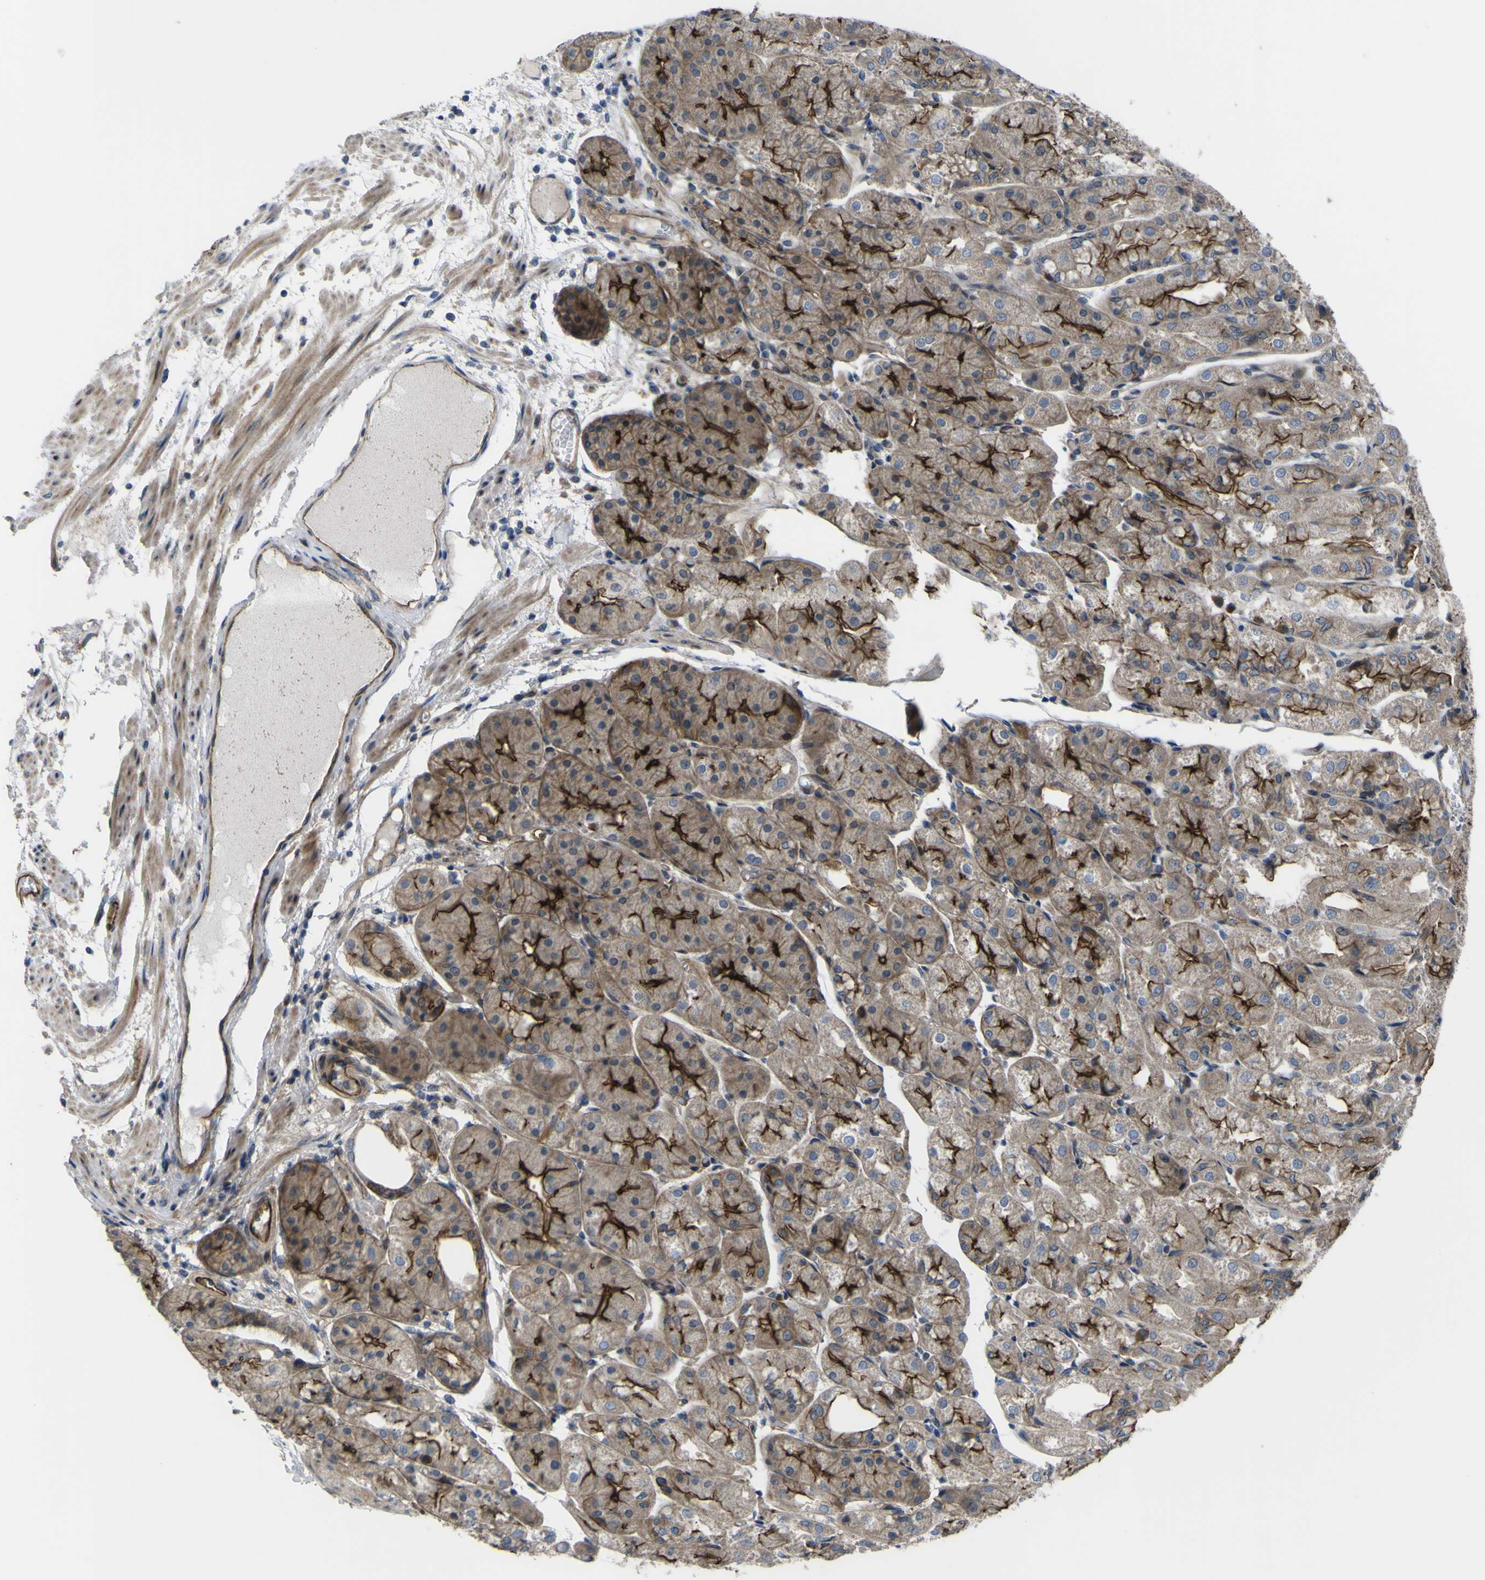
{"staining": {"intensity": "strong", "quantity": "25%-75%", "location": "cytoplasmic/membranous"}, "tissue": "stomach", "cell_type": "Glandular cells", "image_type": "normal", "snomed": [{"axis": "morphology", "description": "Normal tissue, NOS"}, {"axis": "topography", "description": "Stomach, upper"}], "caption": "Human stomach stained for a protein (brown) reveals strong cytoplasmic/membranous positive expression in approximately 25%-75% of glandular cells.", "gene": "FBXO30", "patient": {"sex": "male", "age": 72}}